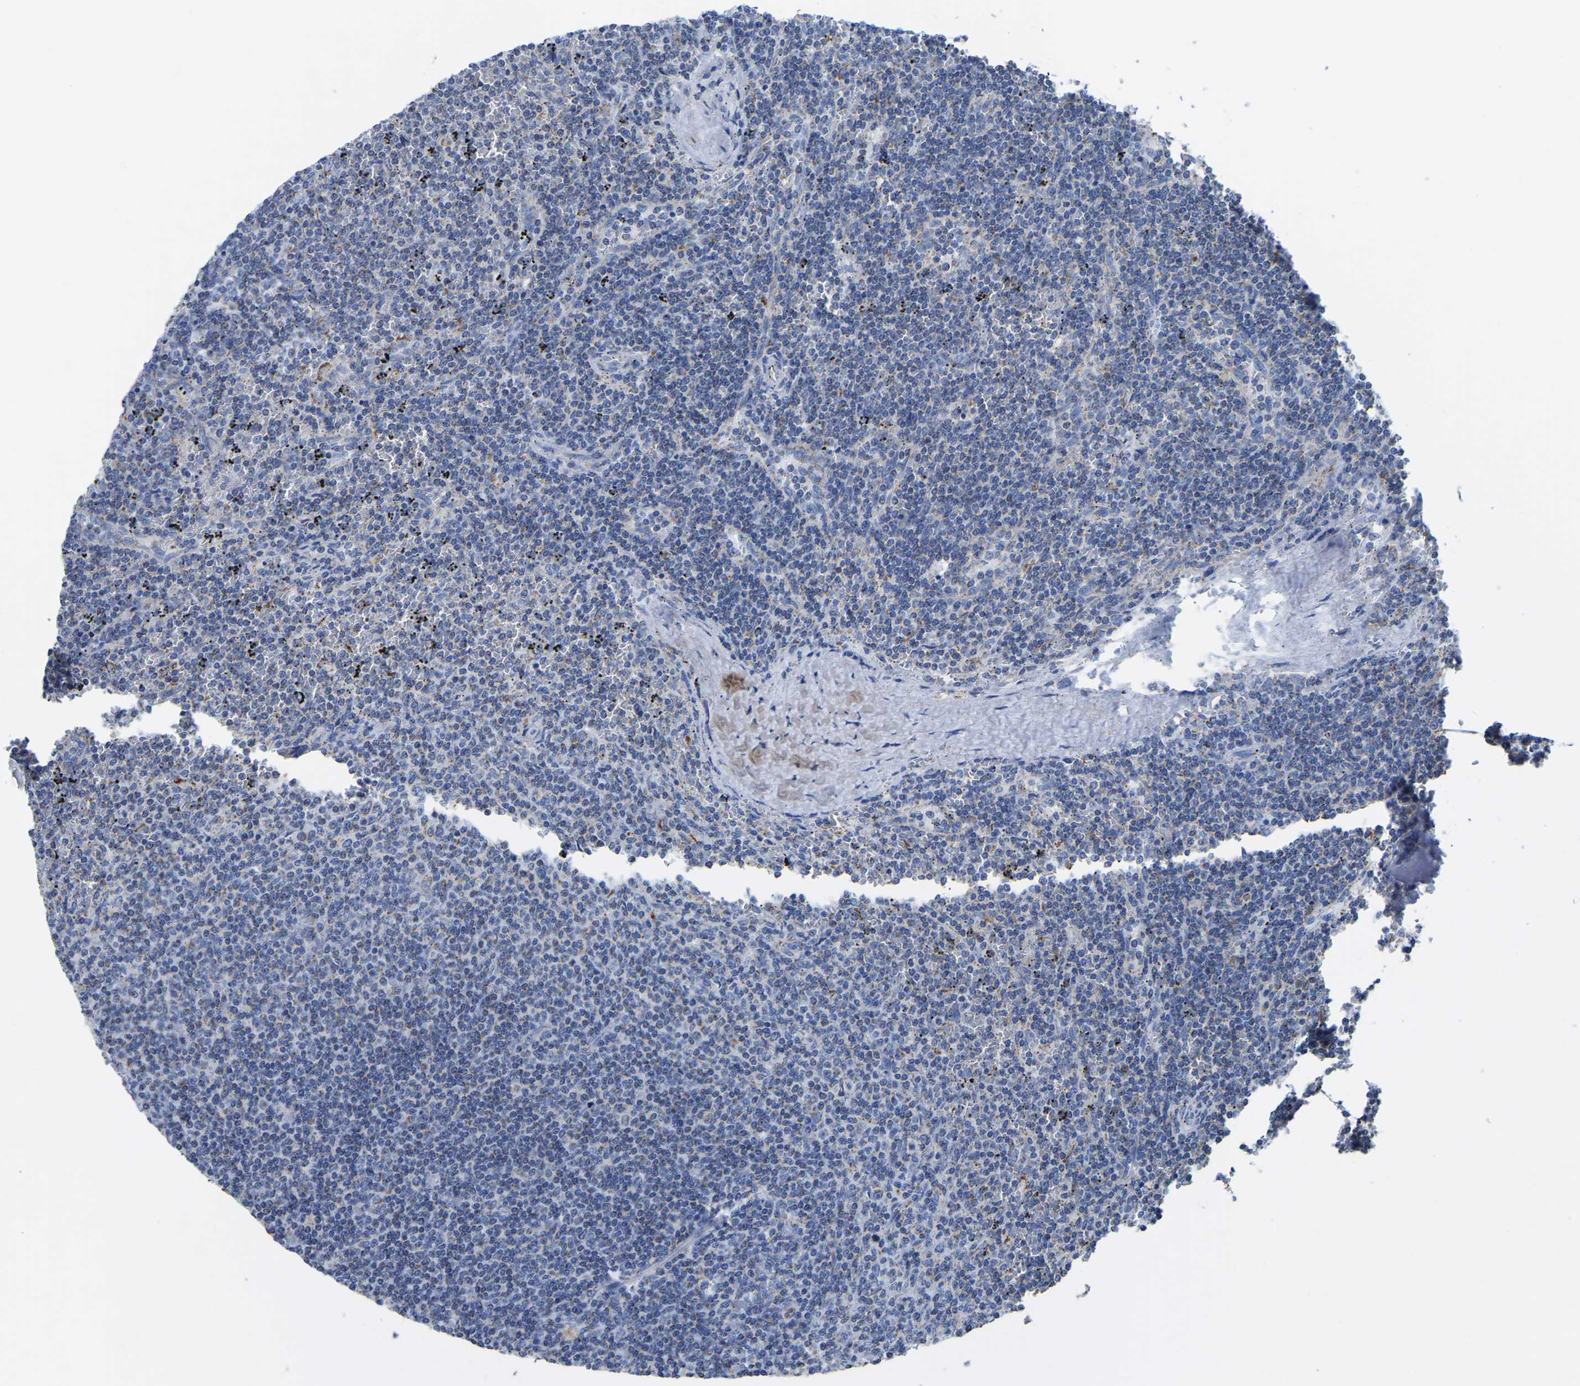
{"staining": {"intensity": "negative", "quantity": "none", "location": "none"}, "tissue": "lymphoma", "cell_type": "Tumor cells", "image_type": "cancer", "snomed": [{"axis": "morphology", "description": "Malignant lymphoma, non-Hodgkin's type, Low grade"}, {"axis": "topography", "description": "Spleen"}], "caption": "This image is of low-grade malignant lymphoma, non-Hodgkin's type stained with IHC to label a protein in brown with the nuclei are counter-stained blue. There is no positivity in tumor cells. (DAB IHC, high magnification).", "gene": "ETFA", "patient": {"sex": "female", "age": 50}}